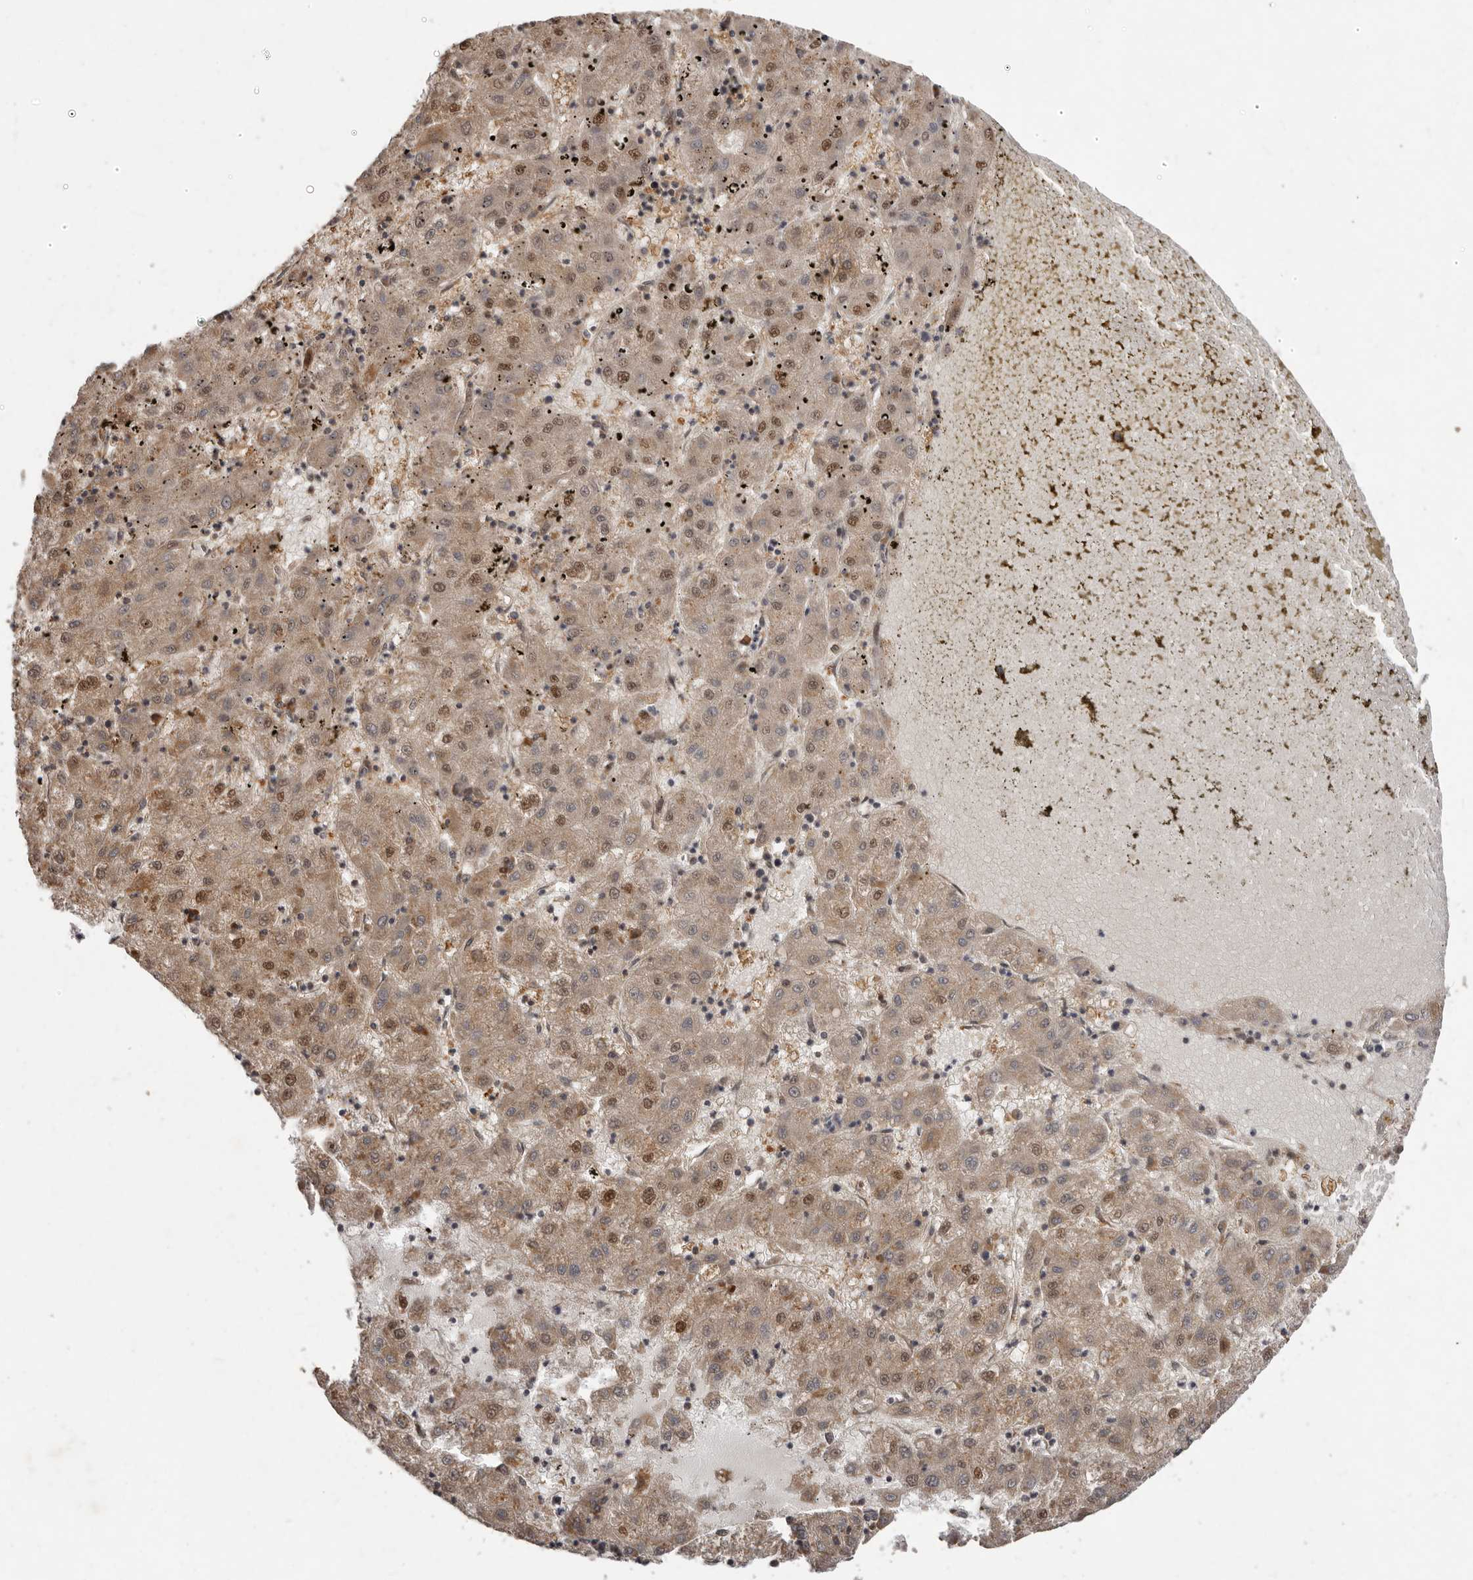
{"staining": {"intensity": "moderate", "quantity": ">75%", "location": "cytoplasmic/membranous,nuclear"}, "tissue": "liver cancer", "cell_type": "Tumor cells", "image_type": "cancer", "snomed": [{"axis": "morphology", "description": "Carcinoma, Hepatocellular, NOS"}, {"axis": "topography", "description": "Liver"}], "caption": "Protein positivity by IHC demonstrates moderate cytoplasmic/membranous and nuclear positivity in approximately >75% of tumor cells in hepatocellular carcinoma (liver).", "gene": "MTO1", "patient": {"sex": "male", "age": 72}}